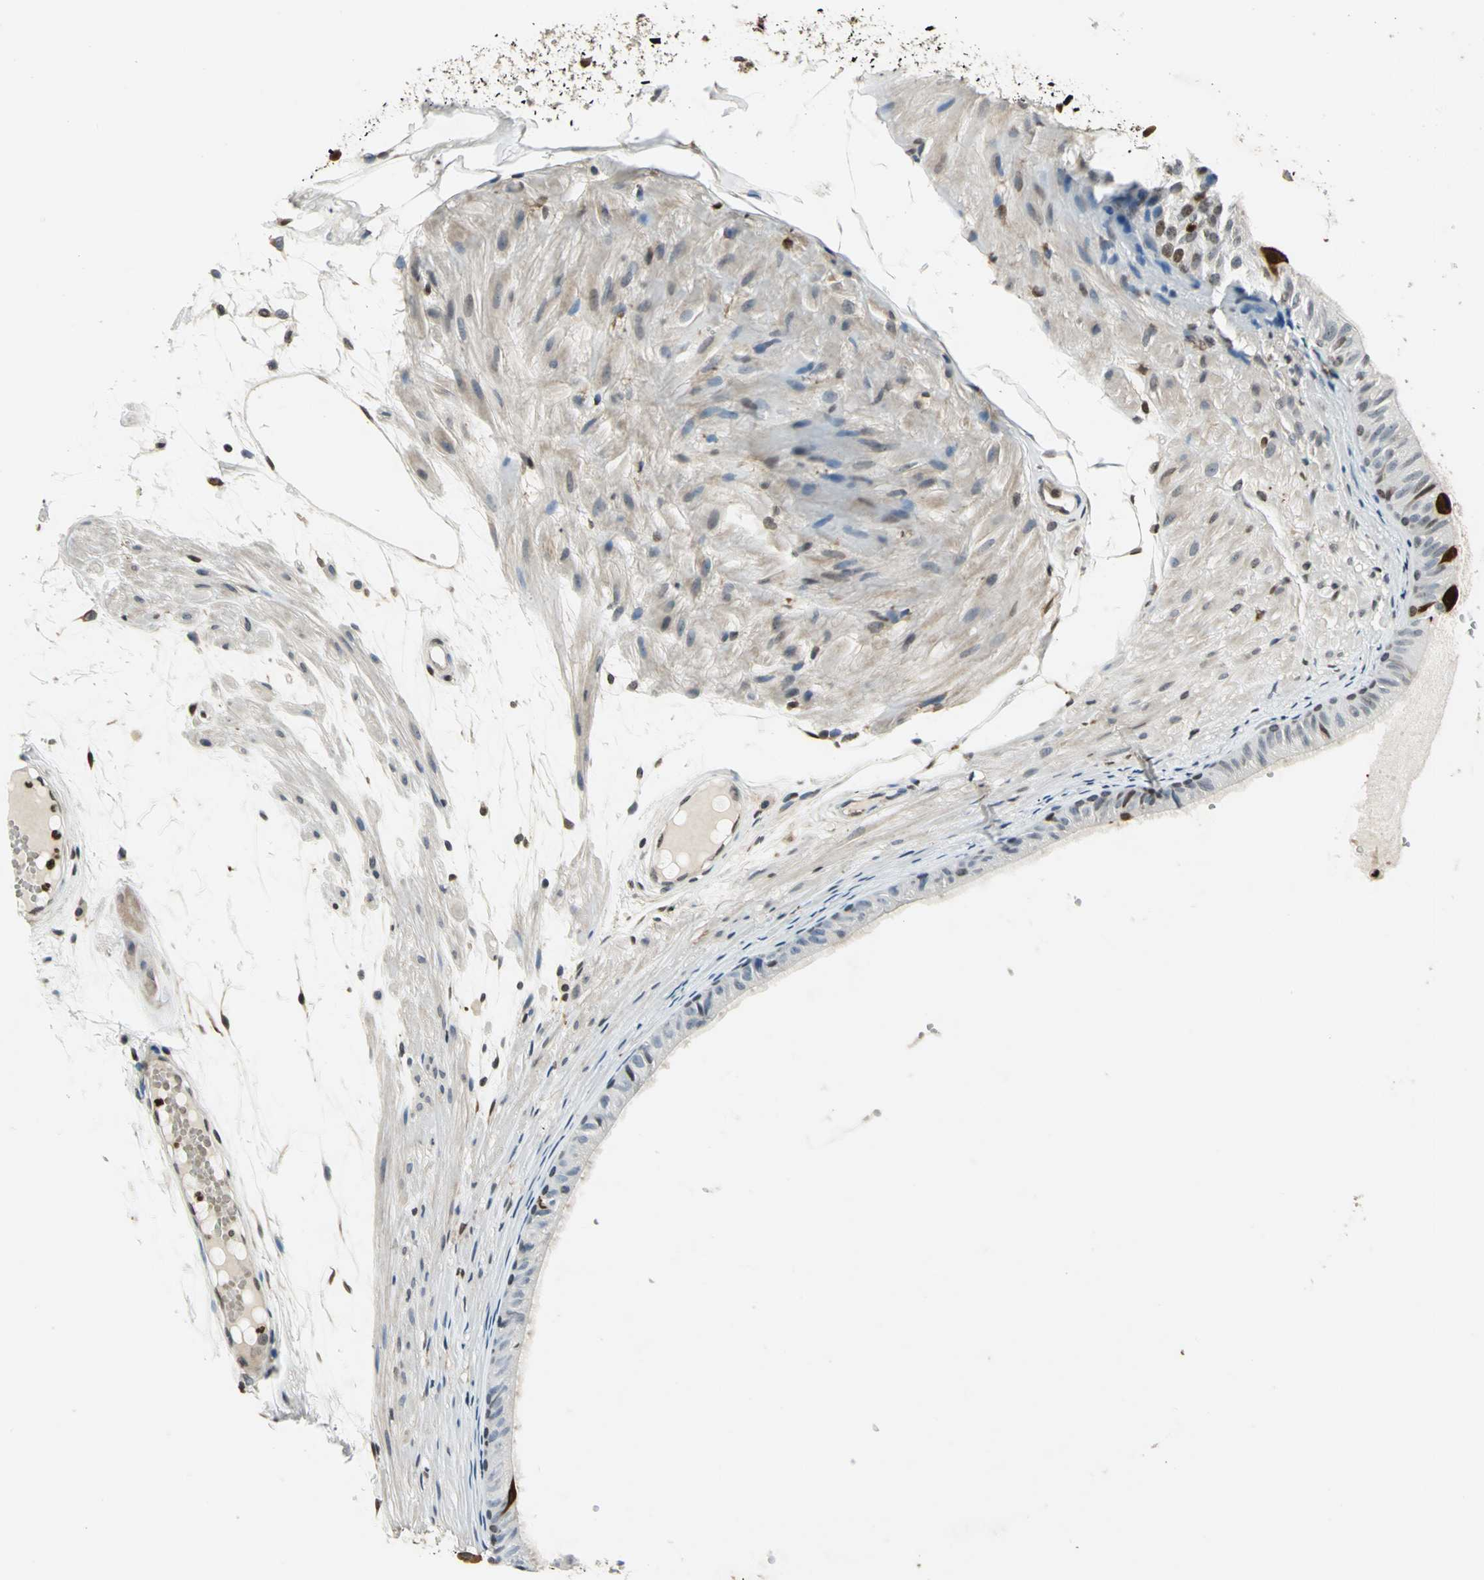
{"staining": {"intensity": "moderate", "quantity": "25%-75%", "location": "cytoplasmic/membranous,nuclear"}, "tissue": "epididymis", "cell_type": "Glandular cells", "image_type": "normal", "snomed": [{"axis": "morphology", "description": "Normal tissue, NOS"}, {"axis": "morphology", "description": "Atrophy, NOS"}, {"axis": "topography", "description": "Testis"}, {"axis": "topography", "description": "Epididymis"}], "caption": "Immunohistochemical staining of benign epididymis reveals medium levels of moderate cytoplasmic/membranous,nuclear positivity in about 25%-75% of glandular cells.", "gene": "LGALS3", "patient": {"sex": "male", "age": 18}}